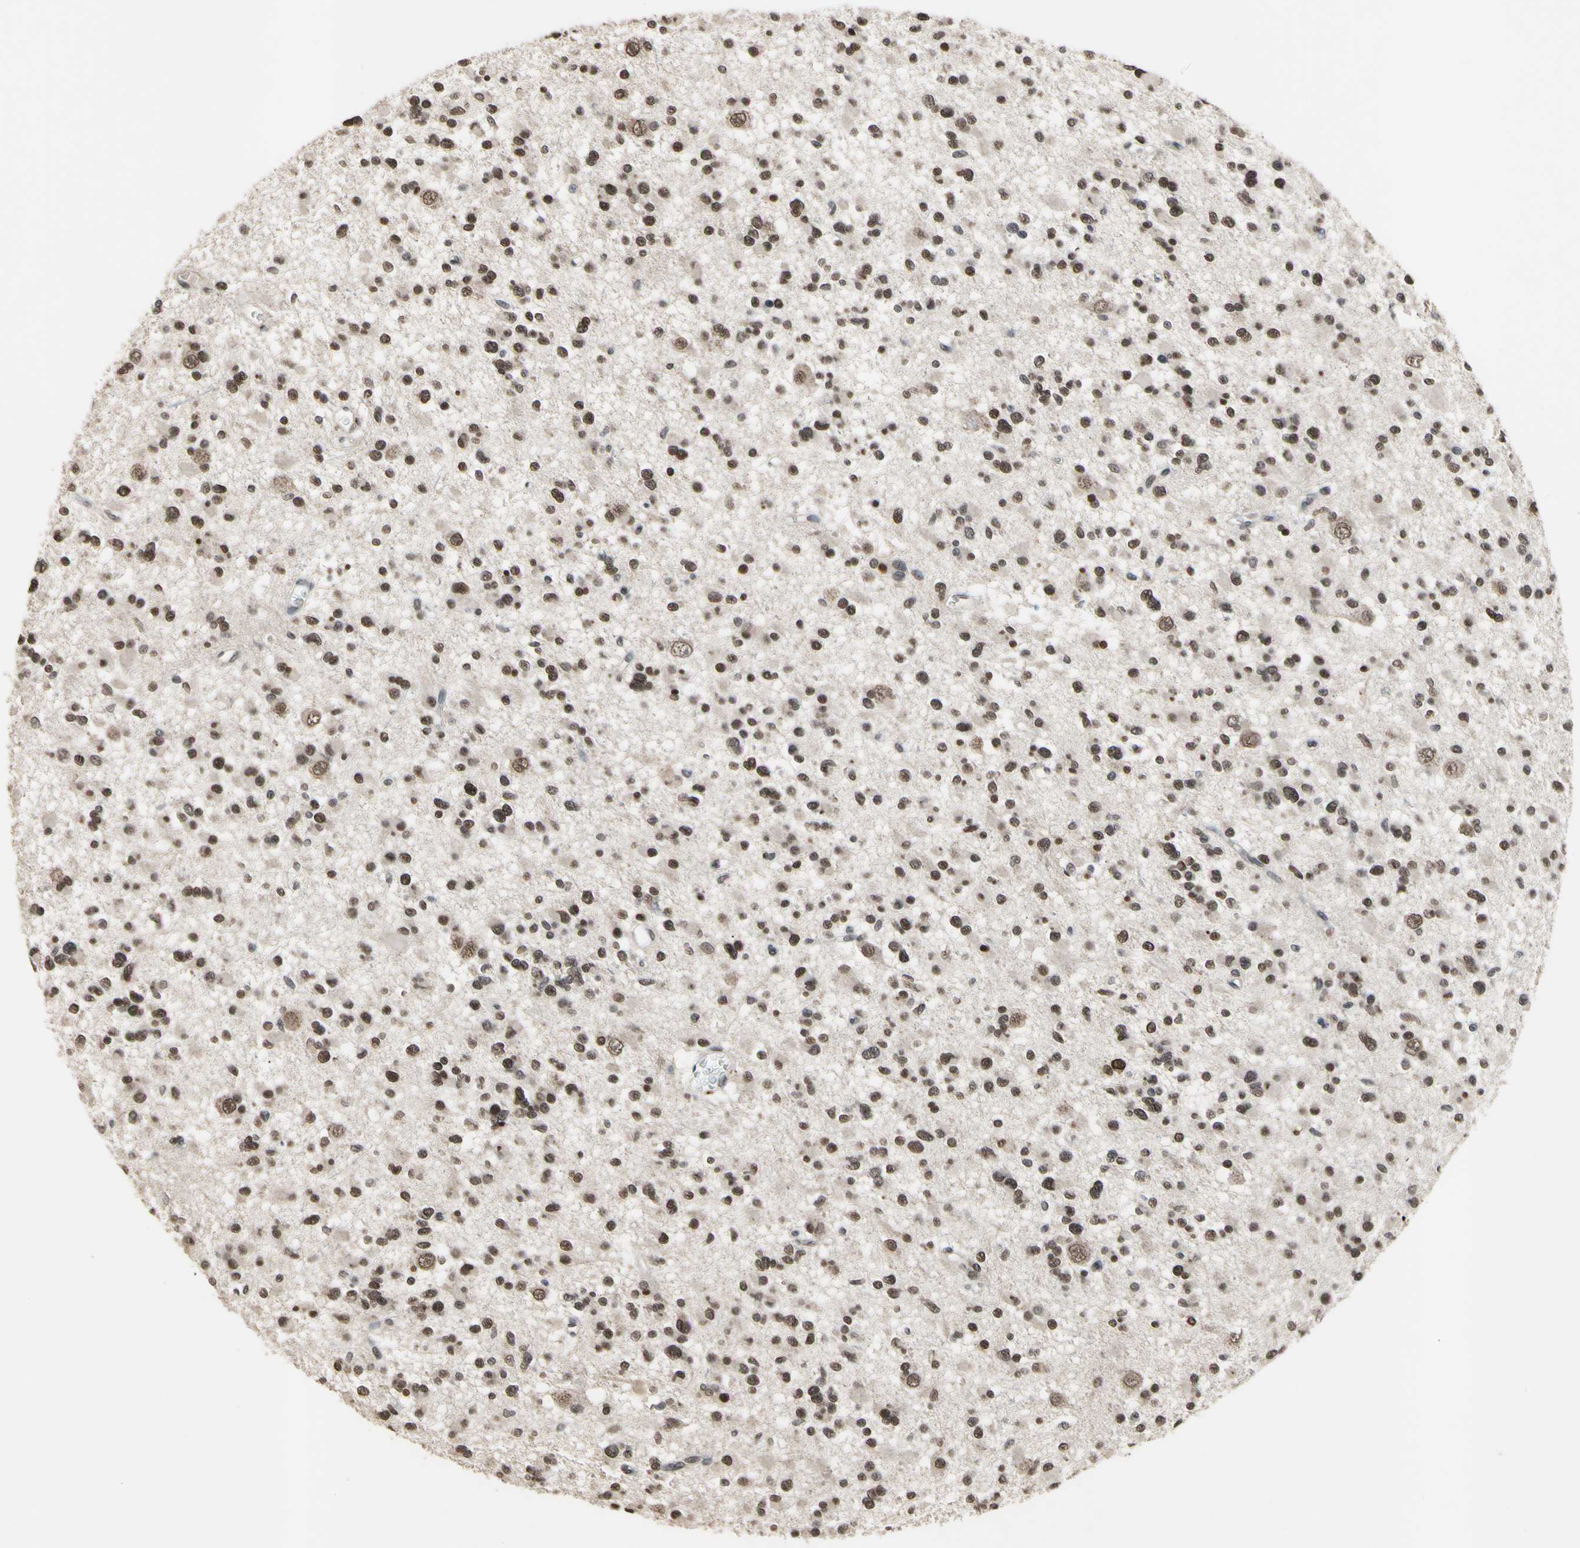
{"staining": {"intensity": "moderate", "quantity": ">75%", "location": "nuclear"}, "tissue": "glioma", "cell_type": "Tumor cells", "image_type": "cancer", "snomed": [{"axis": "morphology", "description": "Glioma, malignant, Low grade"}, {"axis": "topography", "description": "Brain"}], "caption": "Tumor cells reveal moderate nuclear positivity in approximately >75% of cells in glioma.", "gene": "ZNF174", "patient": {"sex": "female", "age": 22}}